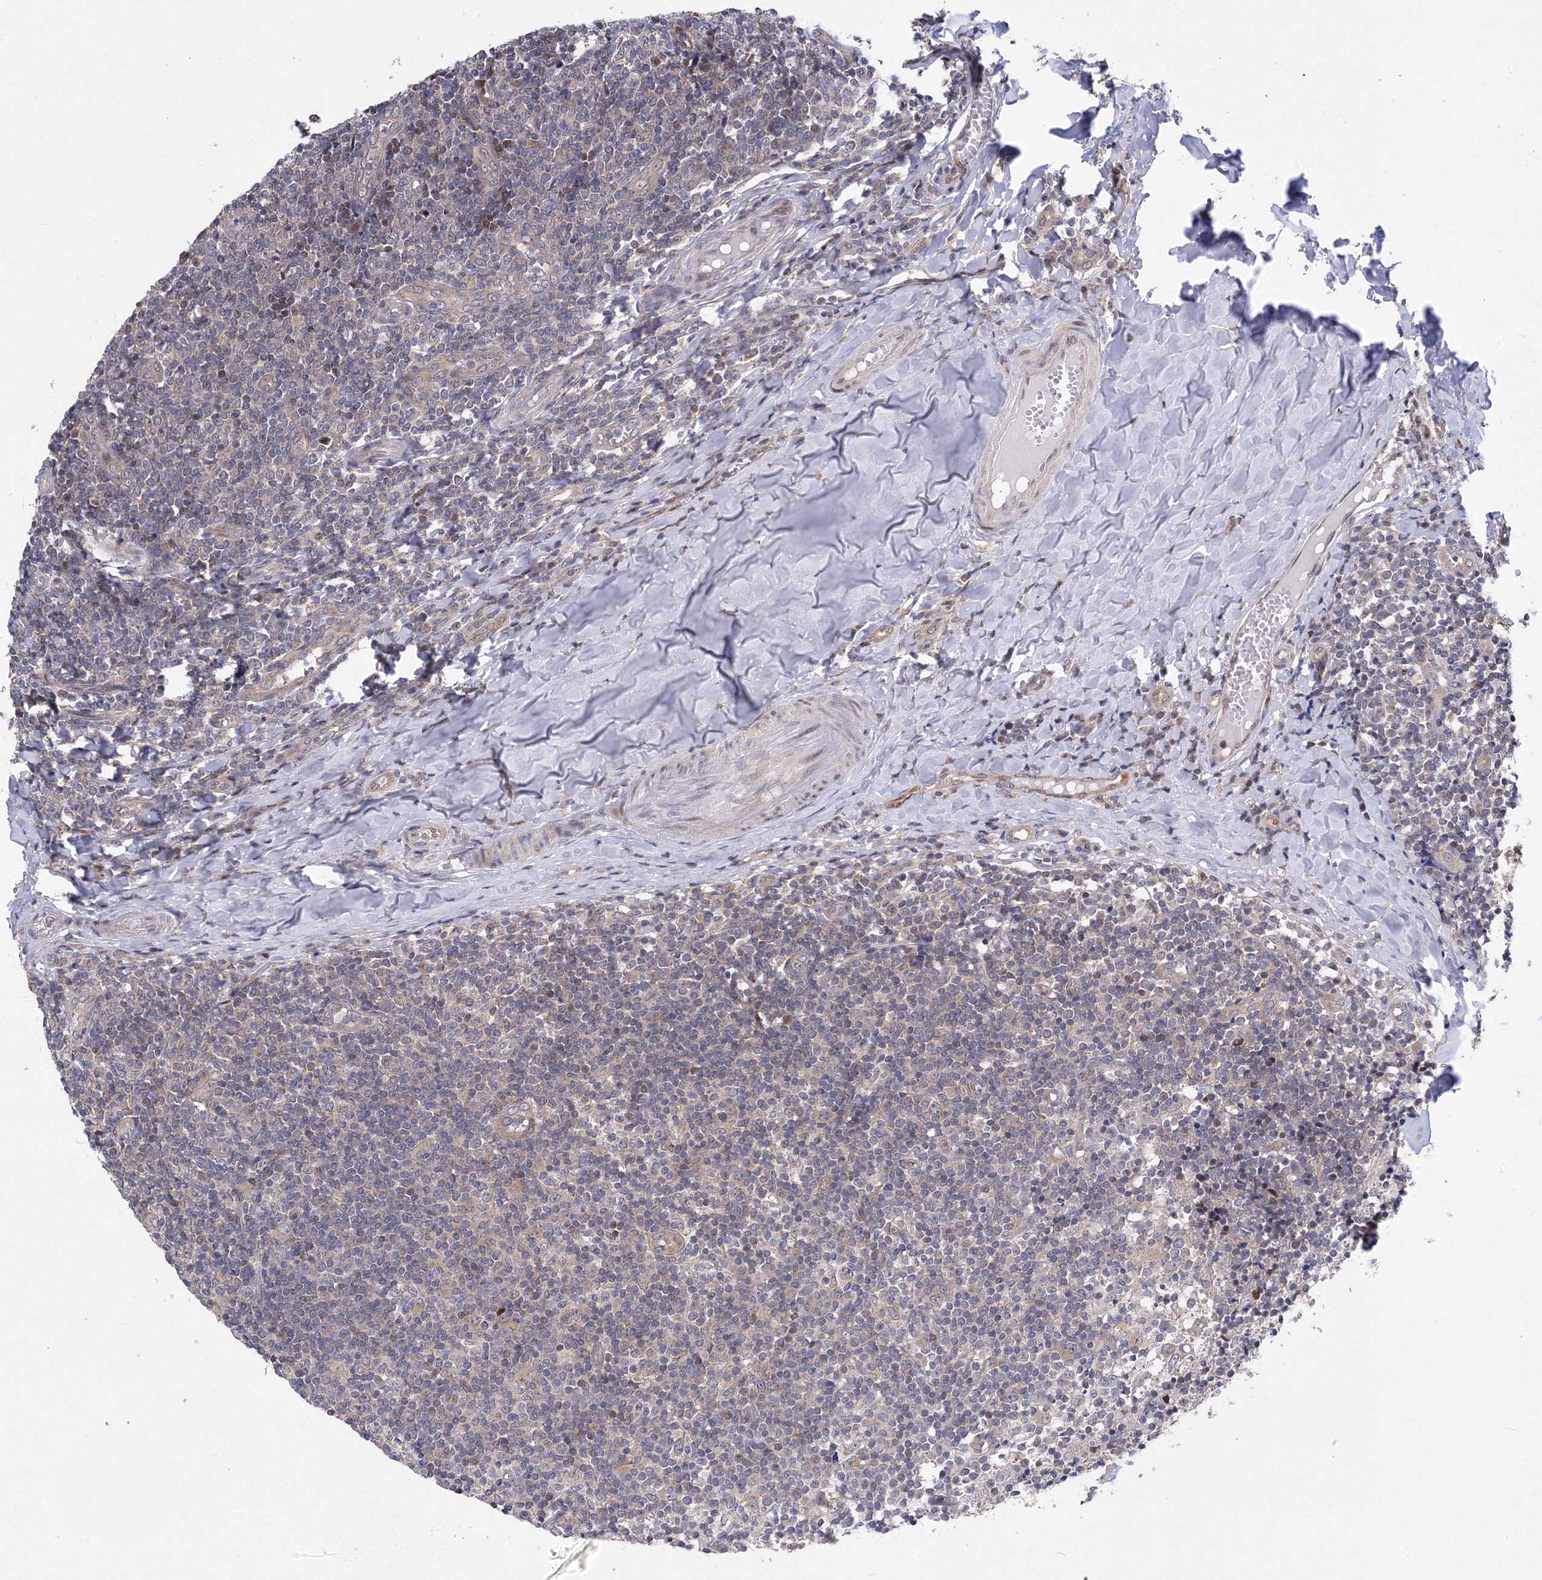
{"staining": {"intensity": "weak", "quantity": "<25%", "location": "nuclear"}, "tissue": "tonsil", "cell_type": "Germinal center cells", "image_type": "normal", "snomed": [{"axis": "morphology", "description": "Normal tissue, NOS"}, {"axis": "topography", "description": "Tonsil"}], "caption": "DAB (3,3'-diaminobenzidine) immunohistochemical staining of unremarkable tonsil exhibits no significant expression in germinal center cells. Nuclei are stained in blue.", "gene": "GPN1", "patient": {"sex": "female", "age": 19}}